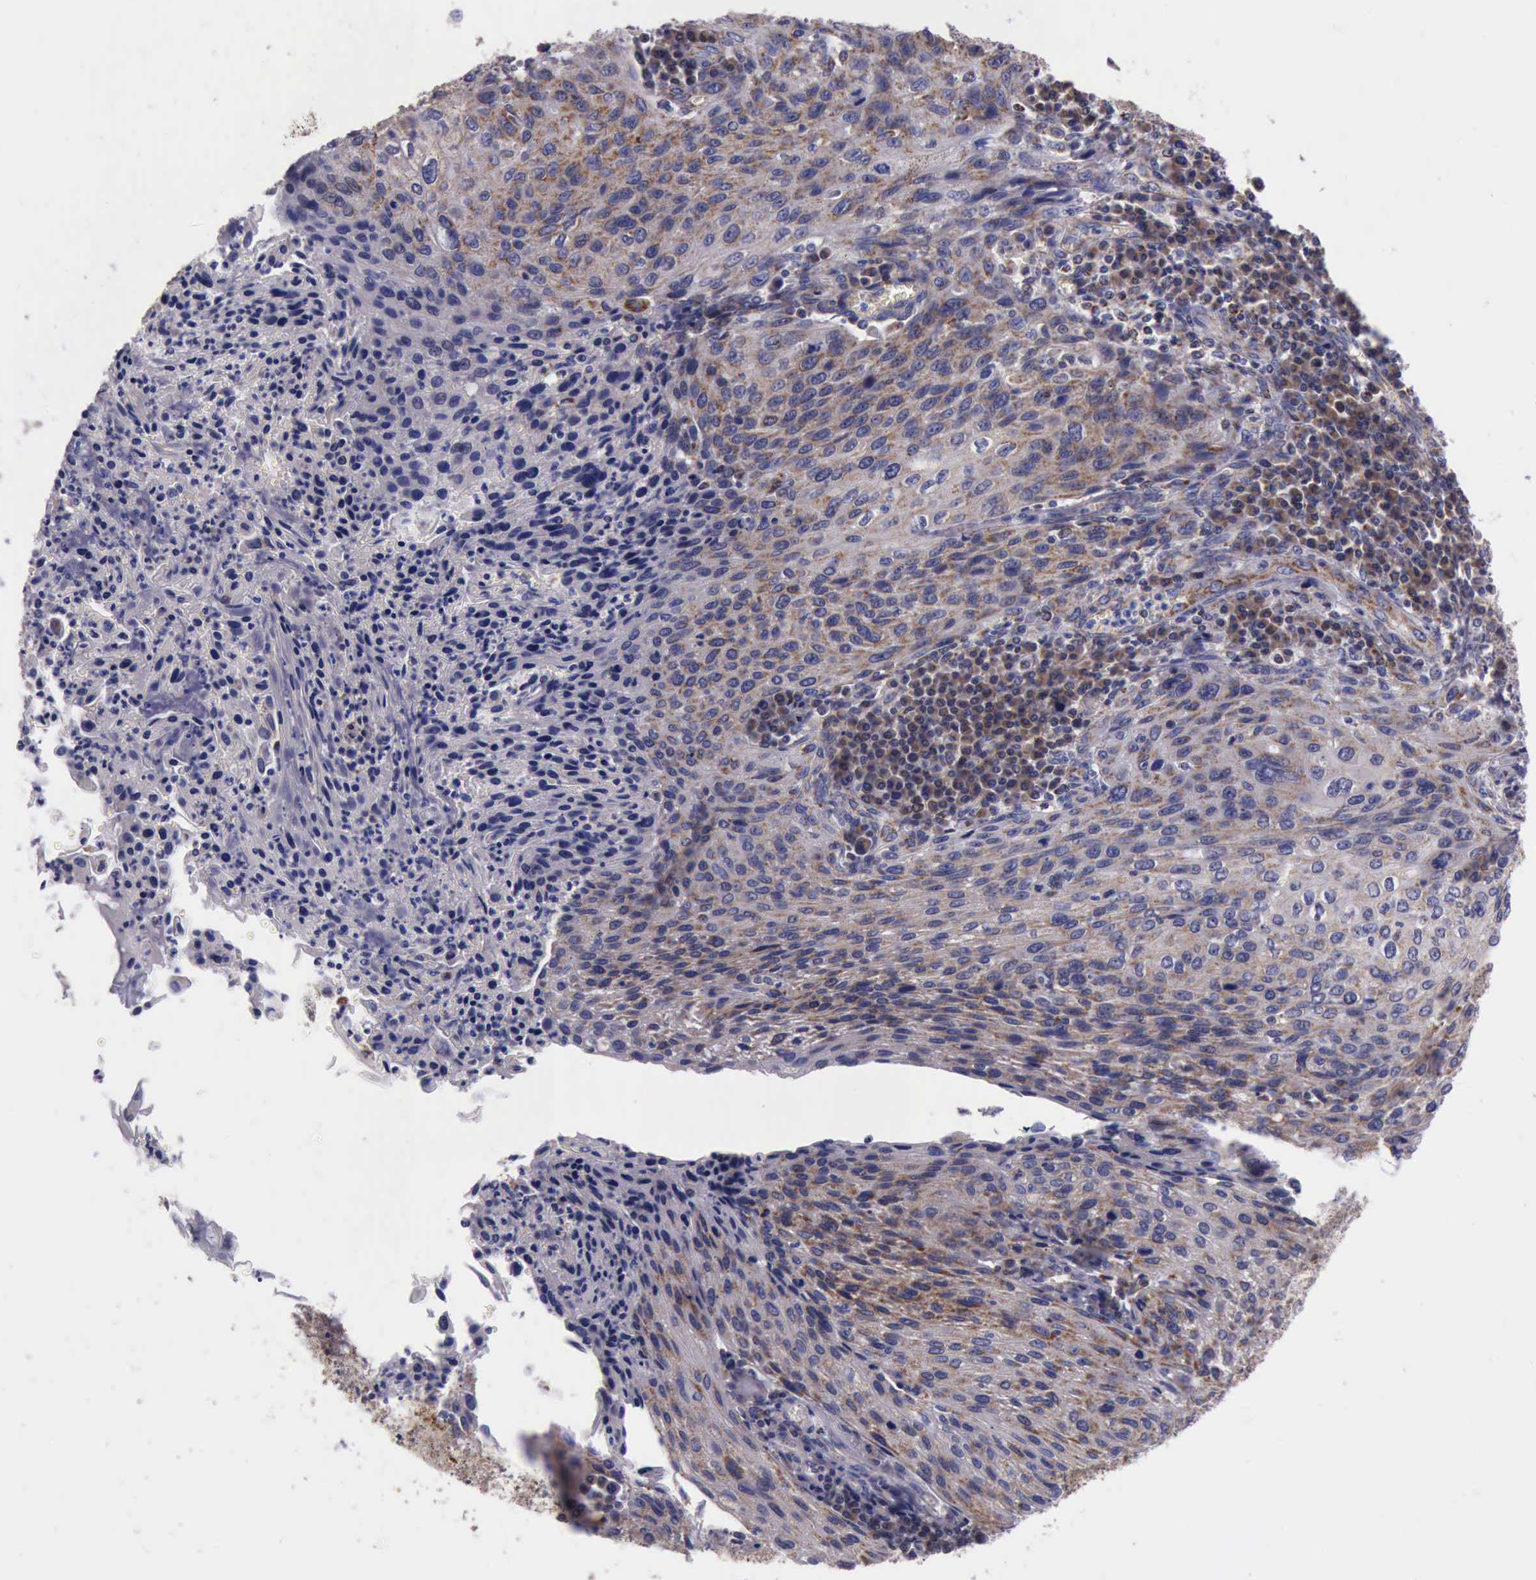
{"staining": {"intensity": "moderate", "quantity": ">75%", "location": "cytoplasmic/membranous"}, "tissue": "cervical cancer", "cell_type": "Tumor cells", "image_type": "cancer", "snomed": [{"axis": "morphology", "description": "Squamous cell carcinoma, NOS"}, {"axis": "topography", "description": "Cervix"}], "caption": "Moderate cytoplasmic/membranous protein positivity is appreciated in about >75% of tumor cells in cervical cancer.", "gene": "TXN2", "patient": {"sex": "female", "age": 32}}